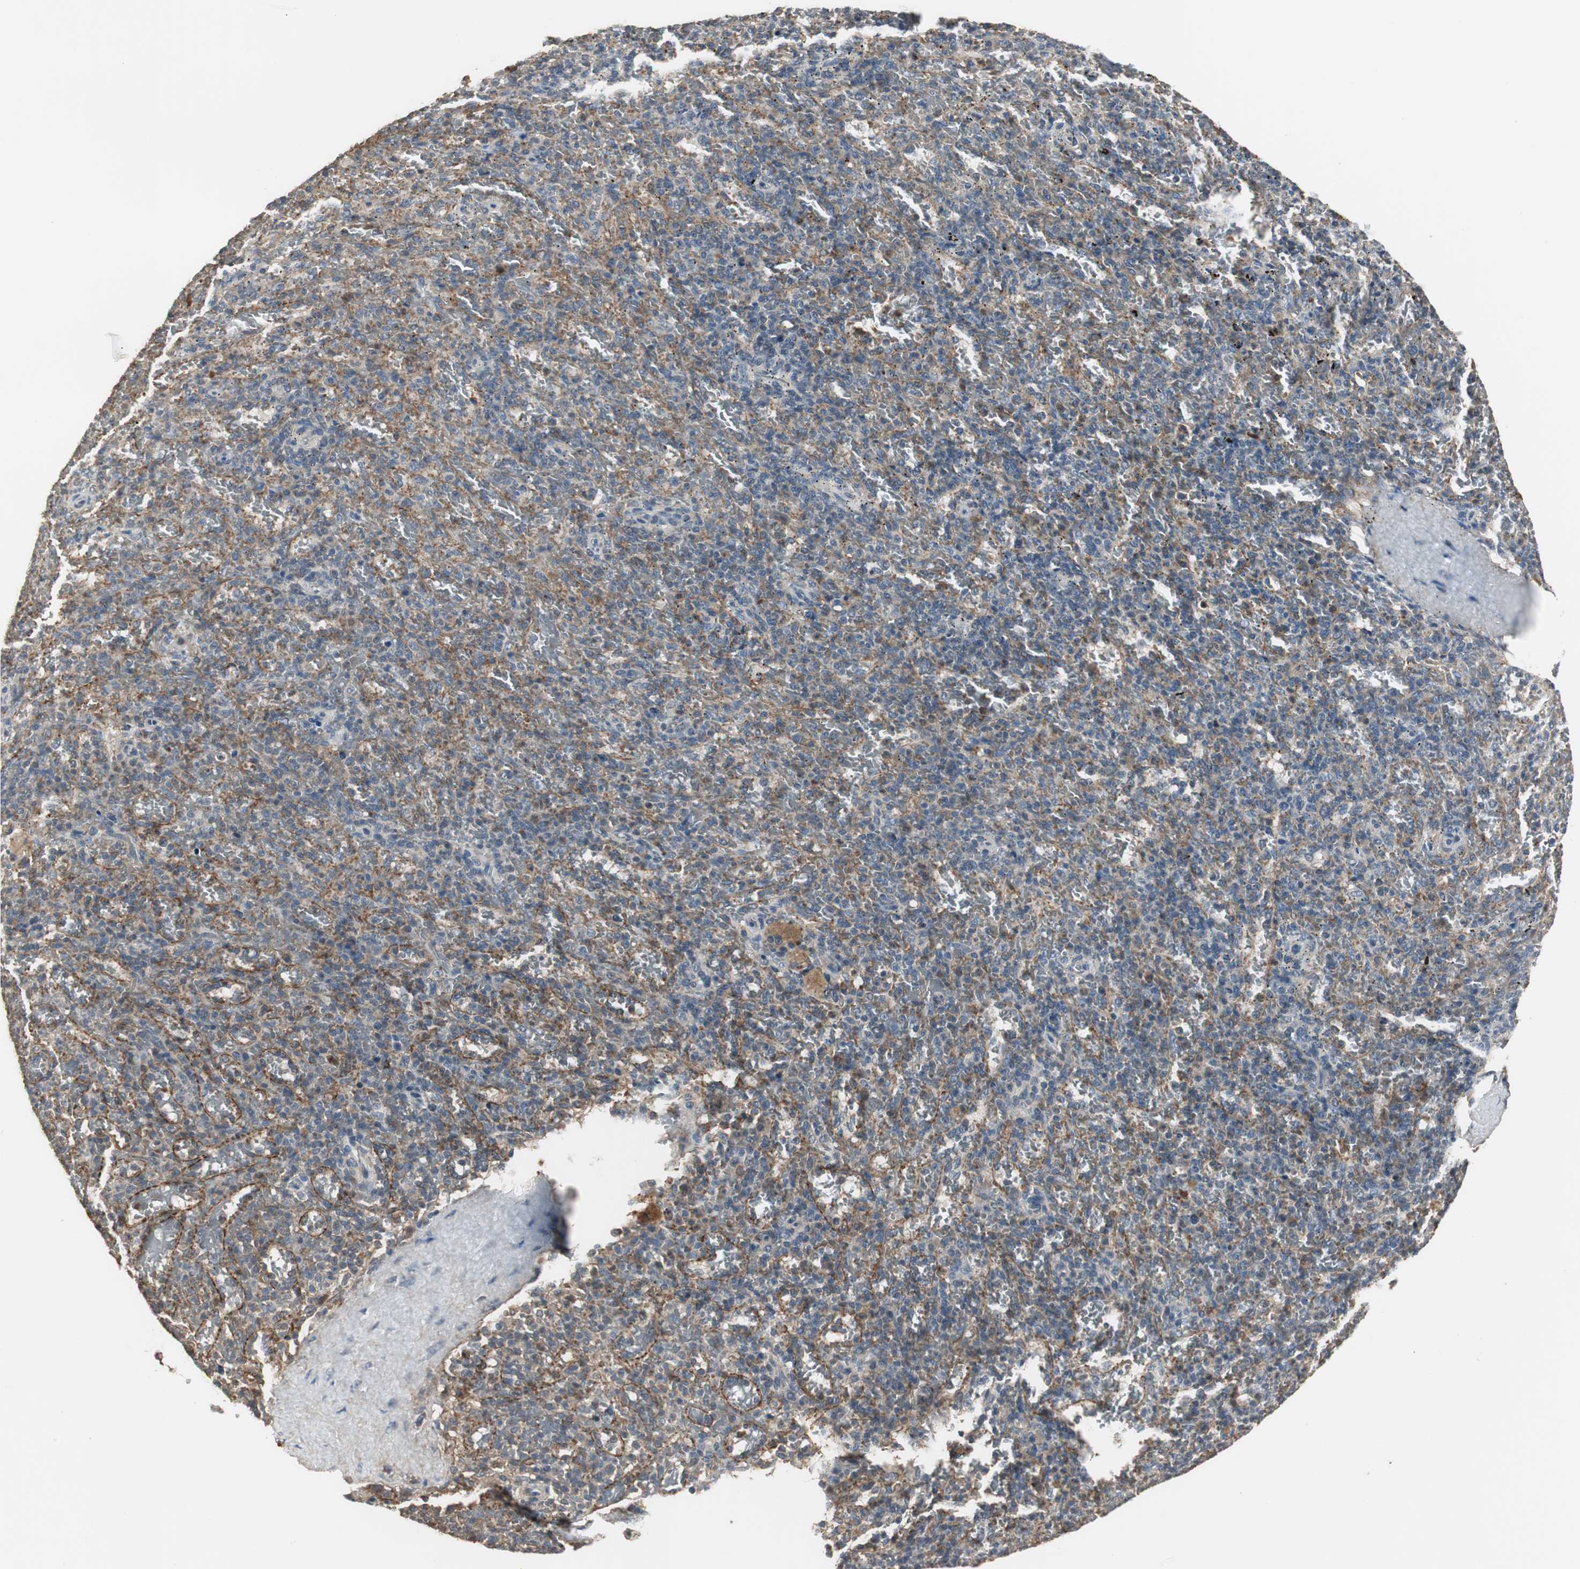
{"staining": {"intensity": "moderate", "quantity": "25%-75%", "location": "cytoplasmic/membranous"}, "tissue": "spleen", "cell_type": "Cells in red pulp", "image_type": "normal", "snomed": [{"axis": "morphology", "description": "Normal tissue, NOS"}, {"axis": "topography", "description": "Spleen"}], "caption": "Unremarkable spleen was stained to show a protein in brown. There is medium levels of moderate cytoplasmic/membranous expression in about 25%-75% of cells in red pulp. (Stains: DAB in brown, nuclei in blue, Microscopy: brightfield microscopy at high magnification).", "gene": "JTB", "patient": {"sex": "female", "age": 43}}